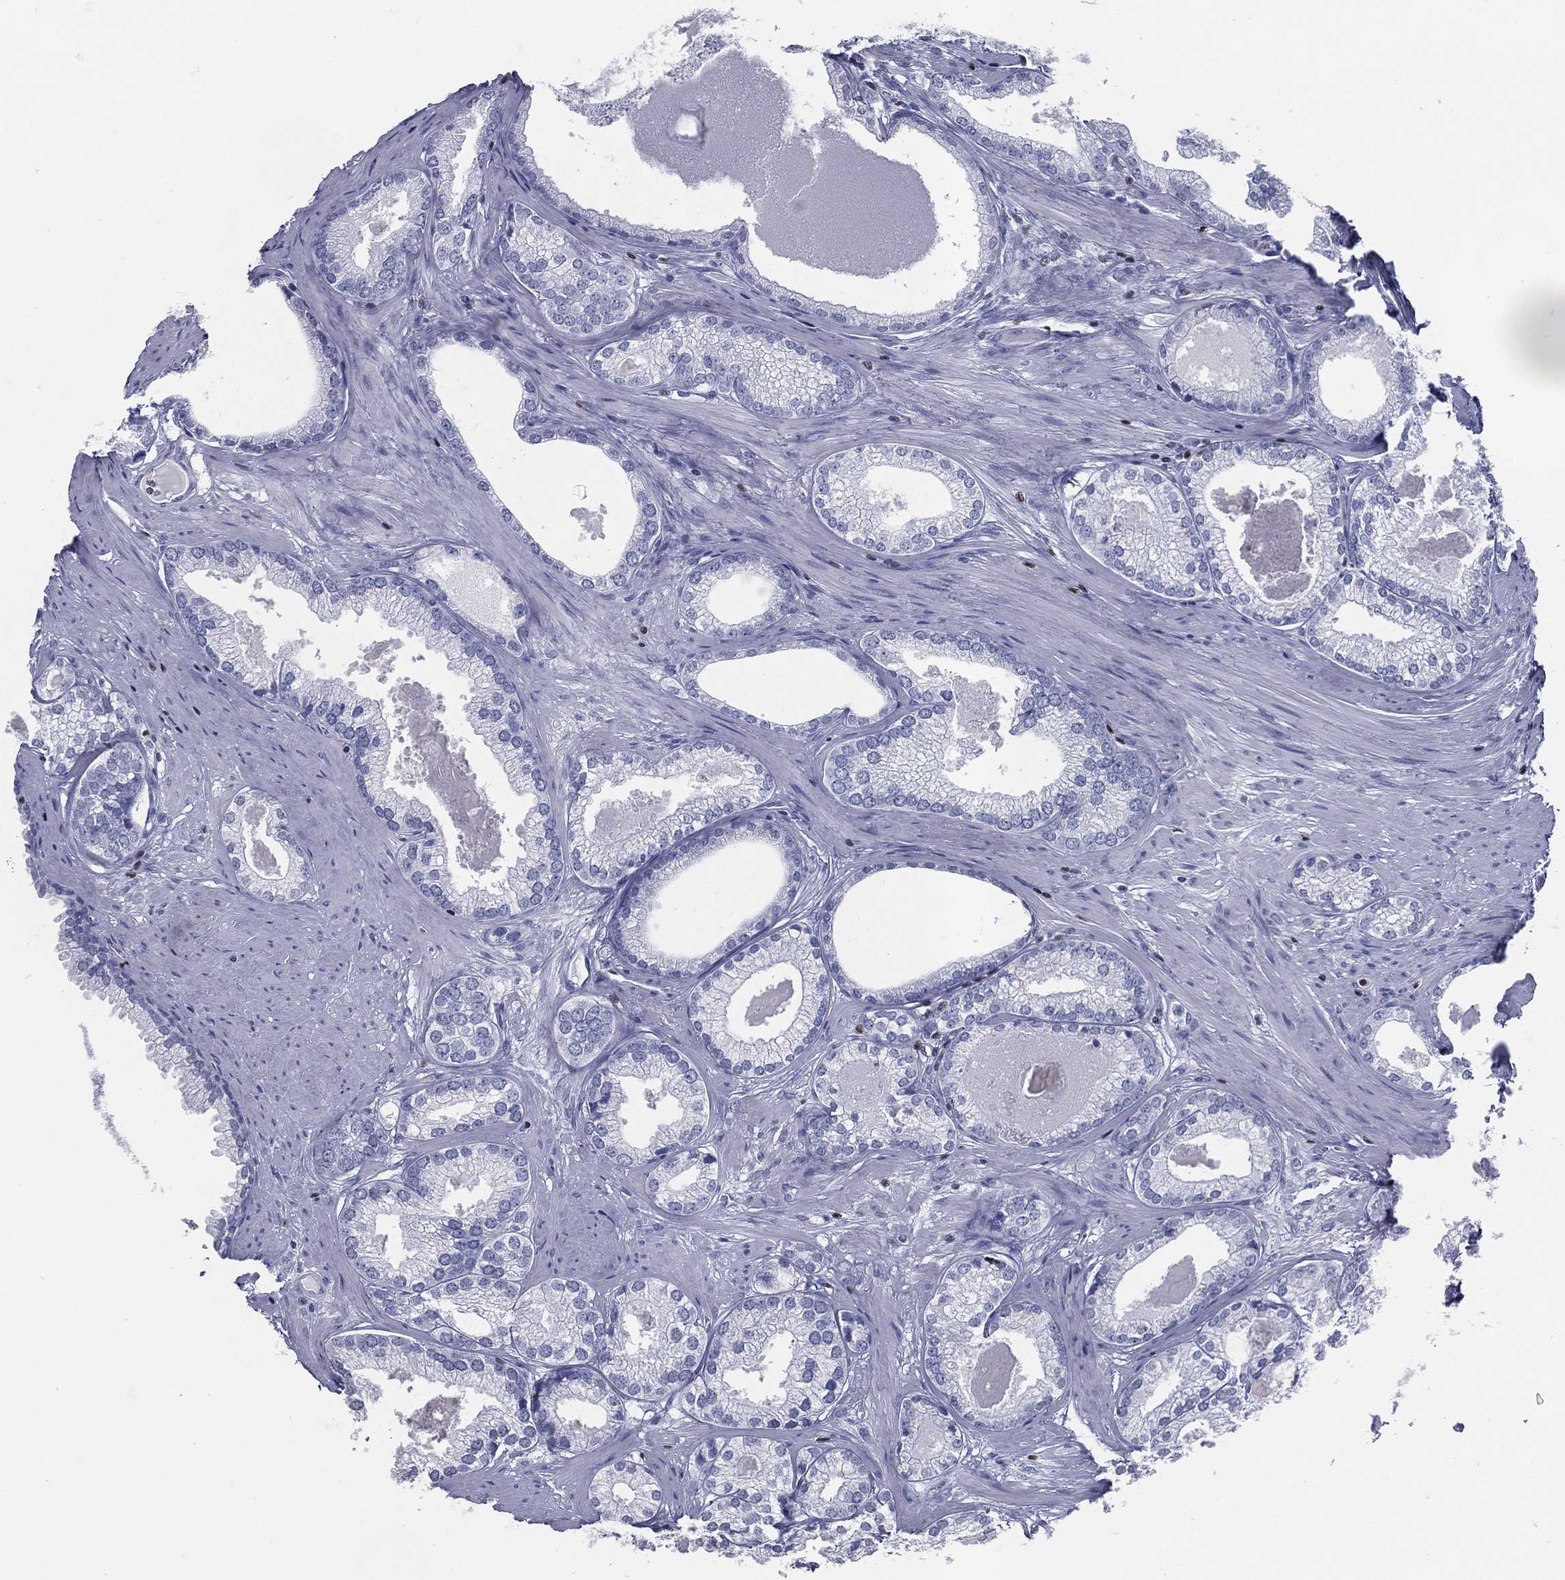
{"staining": {"intensity": "negative", "quantity": "none", "location": "none"}, "tissue": "prostate cancer", "cell_type": "Tumor cells", "image_type": "cancer", "snomed": [{"axis": "morphology", "description": "Adenocarcinoma, High grade"}, {"axis": "topography", "description": "Prostate and seminal vesicle, NOS"}], "caption": "An immunohistochemistry (IHC) micrograph of prostate cancer is shown. There is no staining in tumor cells of prostate cancer. Nuclei are stained in blue.", "gene": "PYHIN1", "patient": {"sex": "male", "age": 62}}